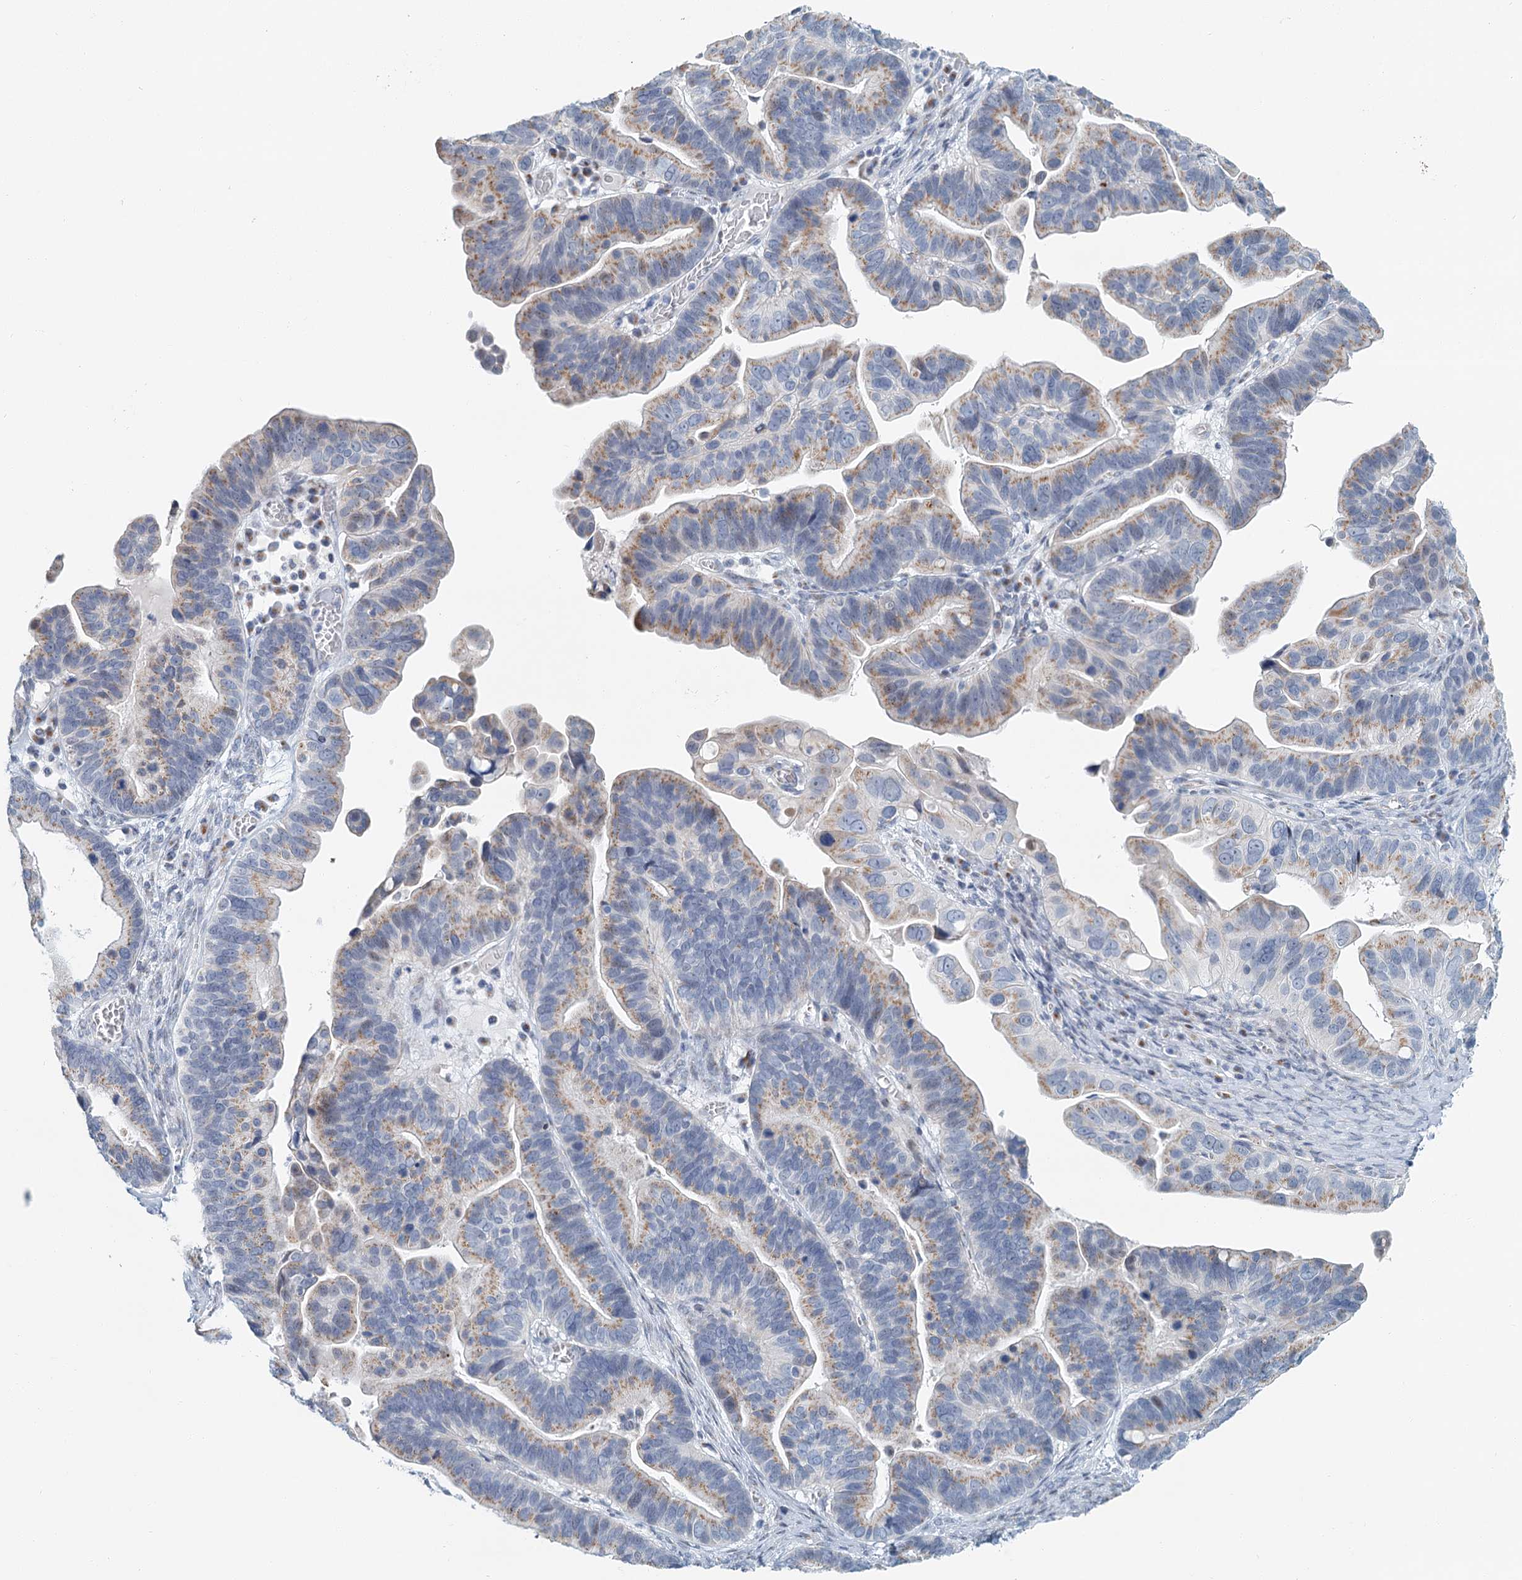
{"staining": {"intensity": "weak", "quantity": ">75%", "location": "cytoplasmic/membranous"}, "tissue": "ovarian cancer", "cell_type": "Tumor cells", "image_type": "cancer", "snomed": [{"axis": "morphology", "description": "Cystadenocarcinoma, serous, NOS"}, {"axis": "topography", "description": "Ovary"}], "caption": "A high-resolution micrograph shows IHC staining of serous cystadenocarcinoma (ovarian), which demonstrates weak cytoplasmic/membranous staining in approximately >75% of tumor cells.", "gene": "ZNF527", "patient": {"sex": "female", "age": 56}}